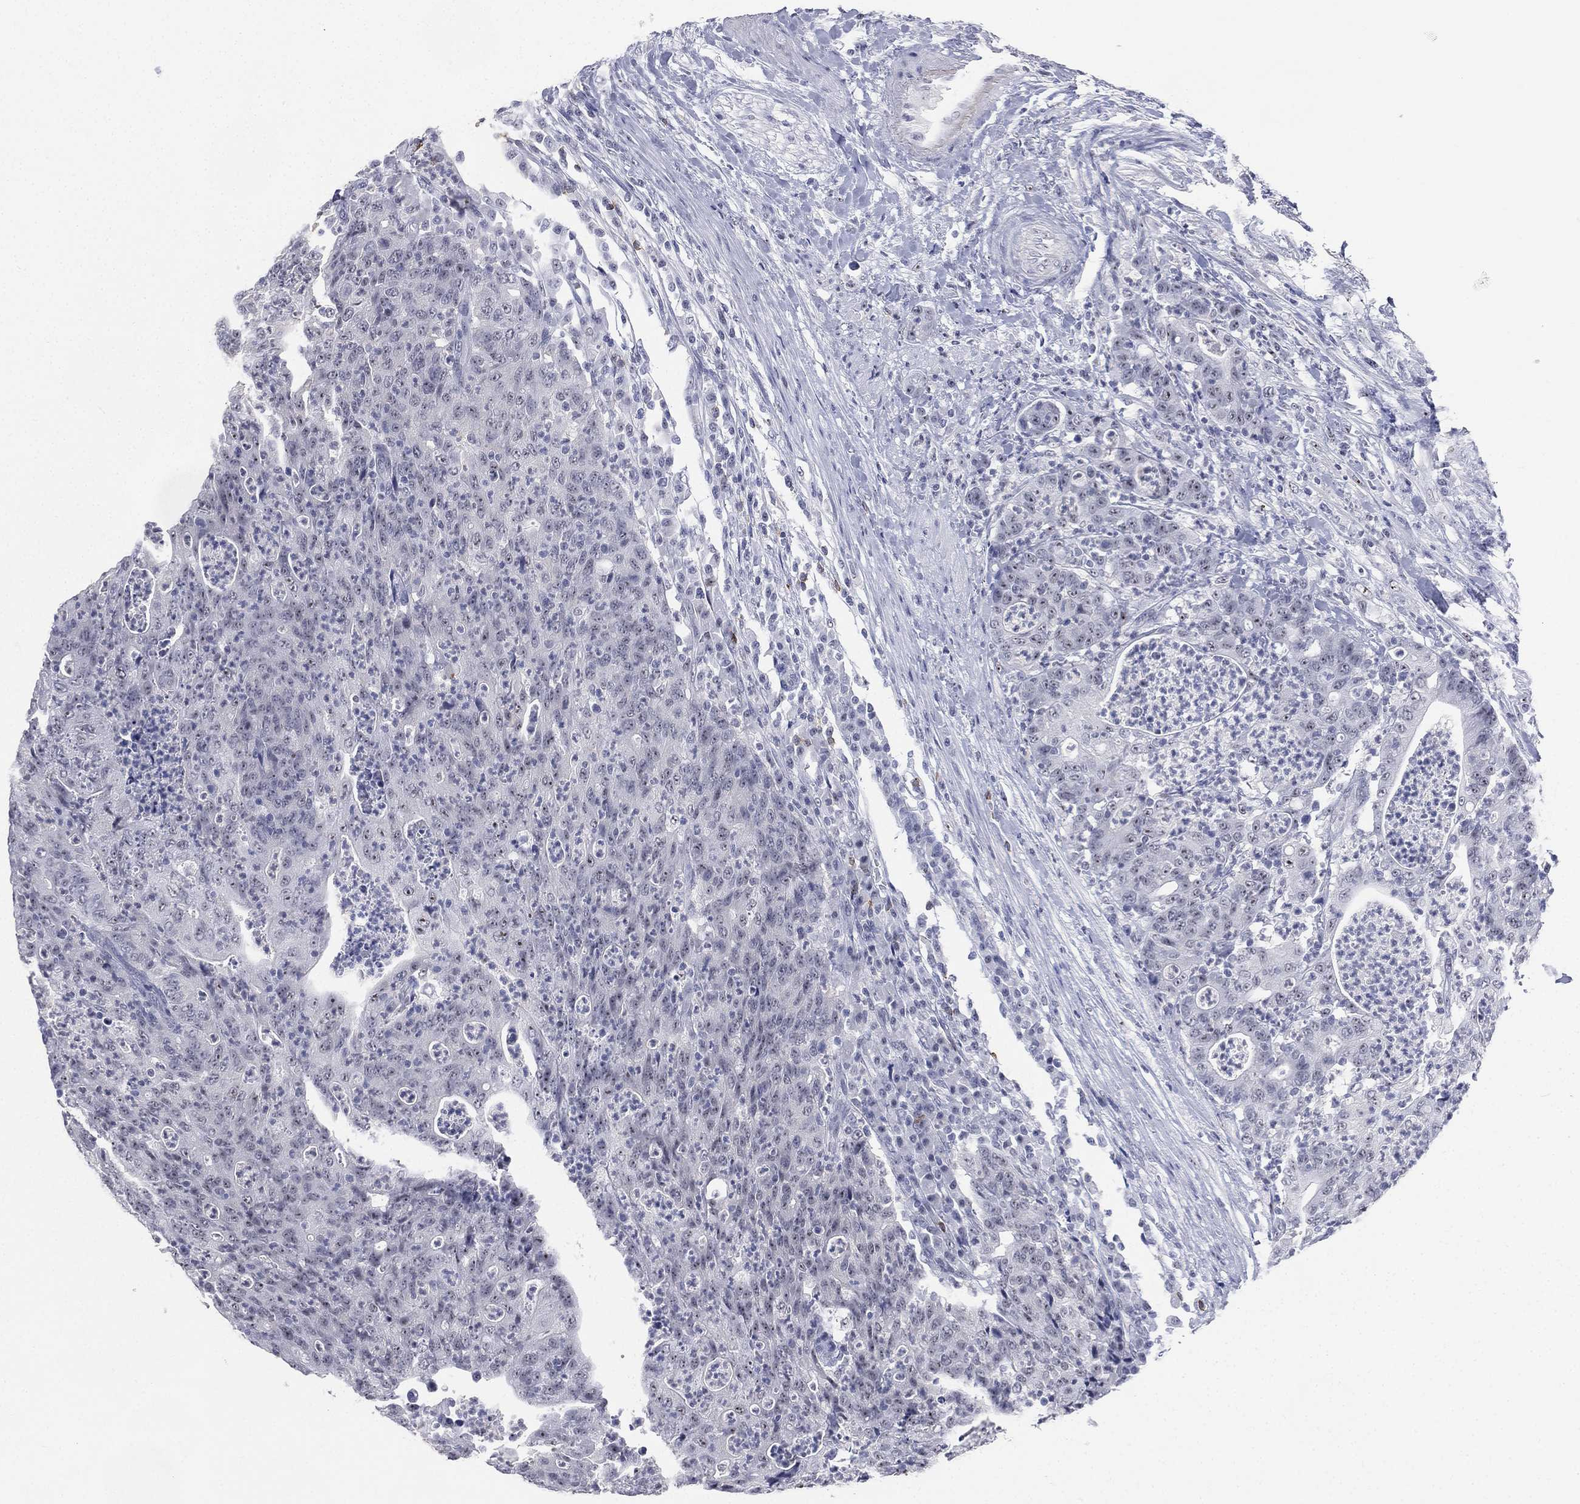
{"staining": {"intensity": "negative", "quantity": "none", "location": "none"}, "tissue": "colorectal cancer", "cell_type": "Tumor cells", "image_type": "cancer", "snomed": [{"axis": "morphology", "description": "Adenocarcinoma, NOS"}, {"axis": "topography", "description": "Colon"}], "caption": "Histopathology image shows no protein expression in tumor cells of colorectal adenocarcinoma tissue.", "gene": "CD22", "patient": {"sex": "male", "age": 70}}